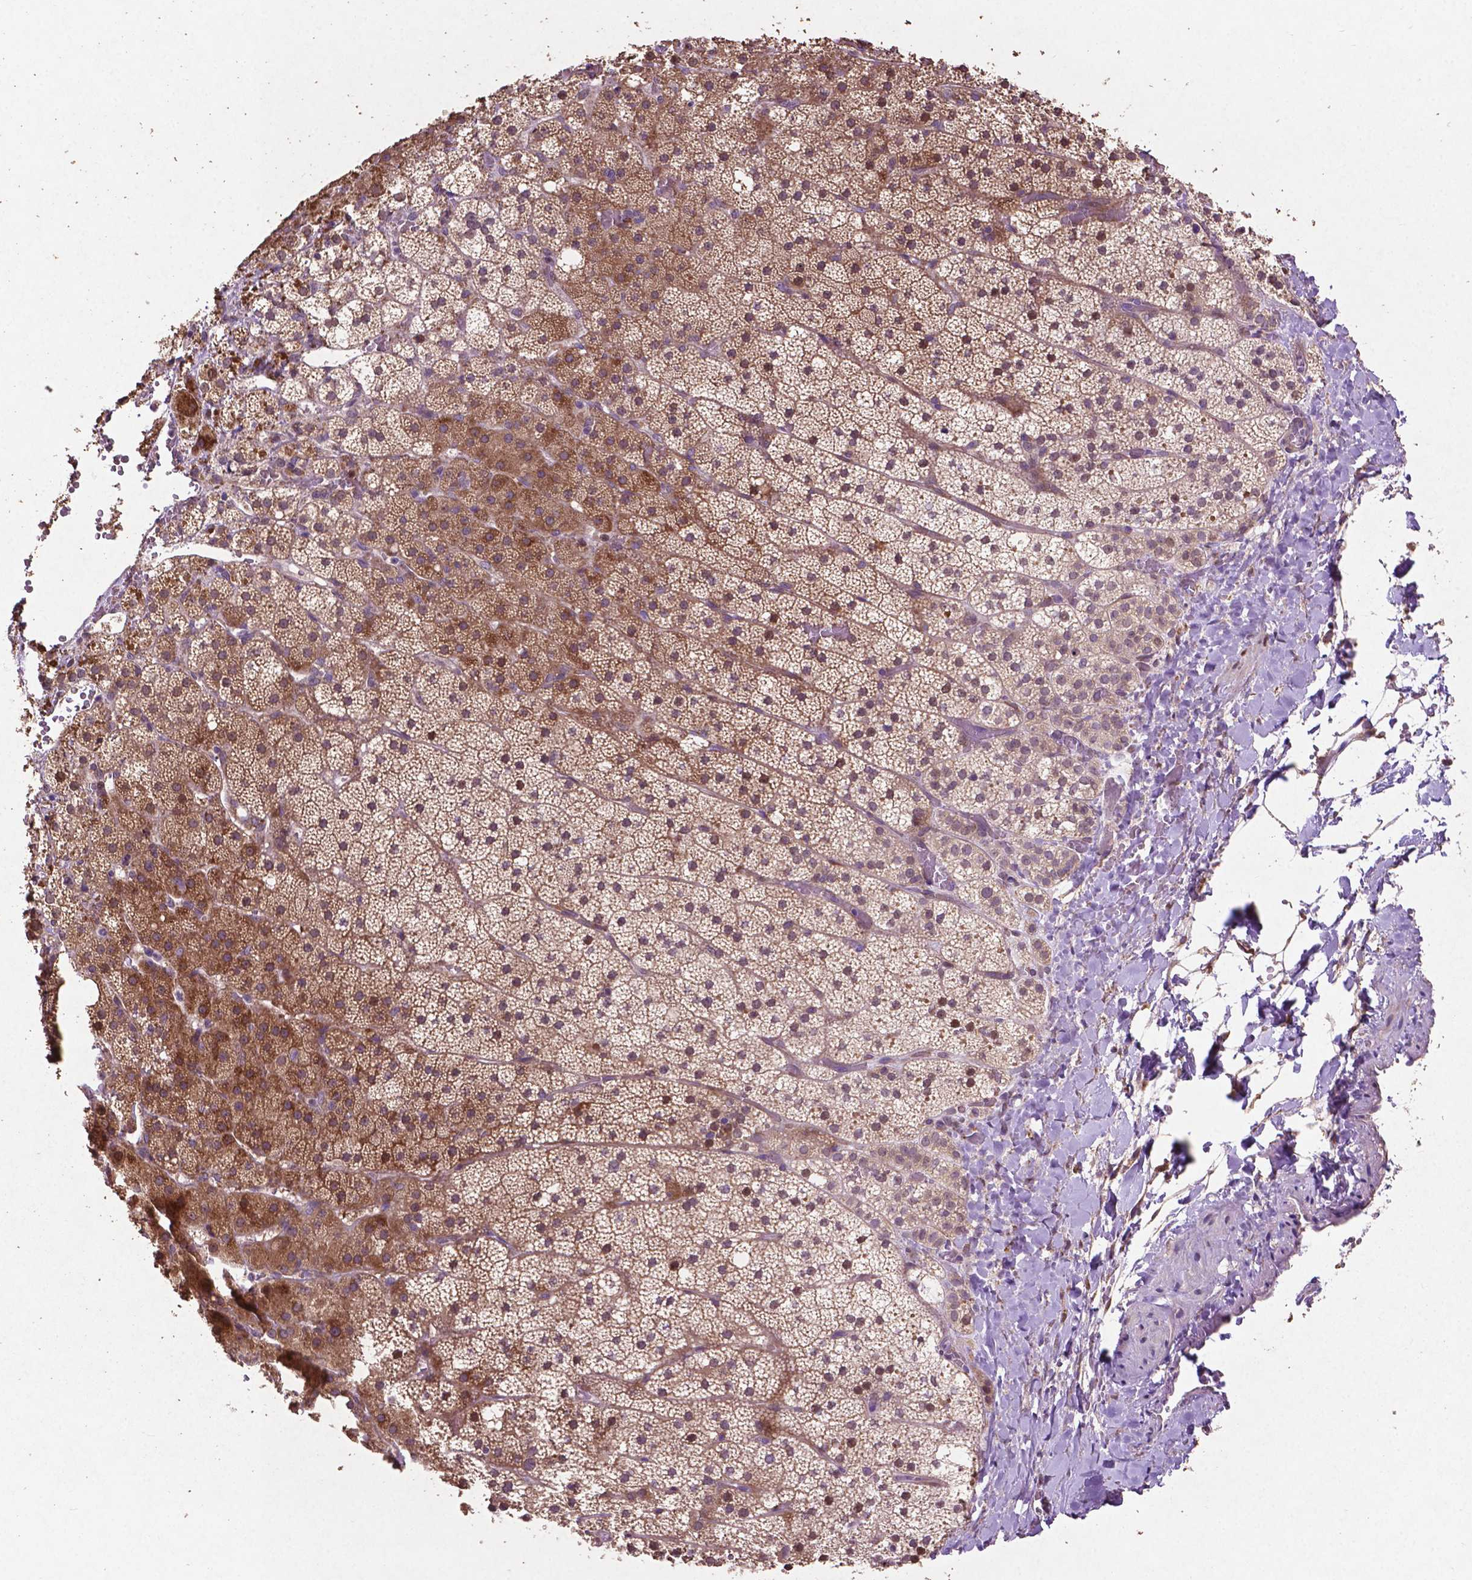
{"staining": {"intensity": "moderate", "quantity": ">75%", "location": "cytoplasmic/membranous"}, "tissue": "adrenal gland", "cell_type": "Glandular cells", "image_type": "normal", "snomed": [{"axis": "morphology", "description": "Normal tissue, NOS"}, {"axis": "topography", "description": "Adrenal gland"}], "caption": "Protein staining of normal adrenal gland demonstrates moderate cytoplasmic/membranous positivity in approximately >75% of glandular cells.", "gene": "MBTPS1", "patient": {"sex": "male", "age": 53}}